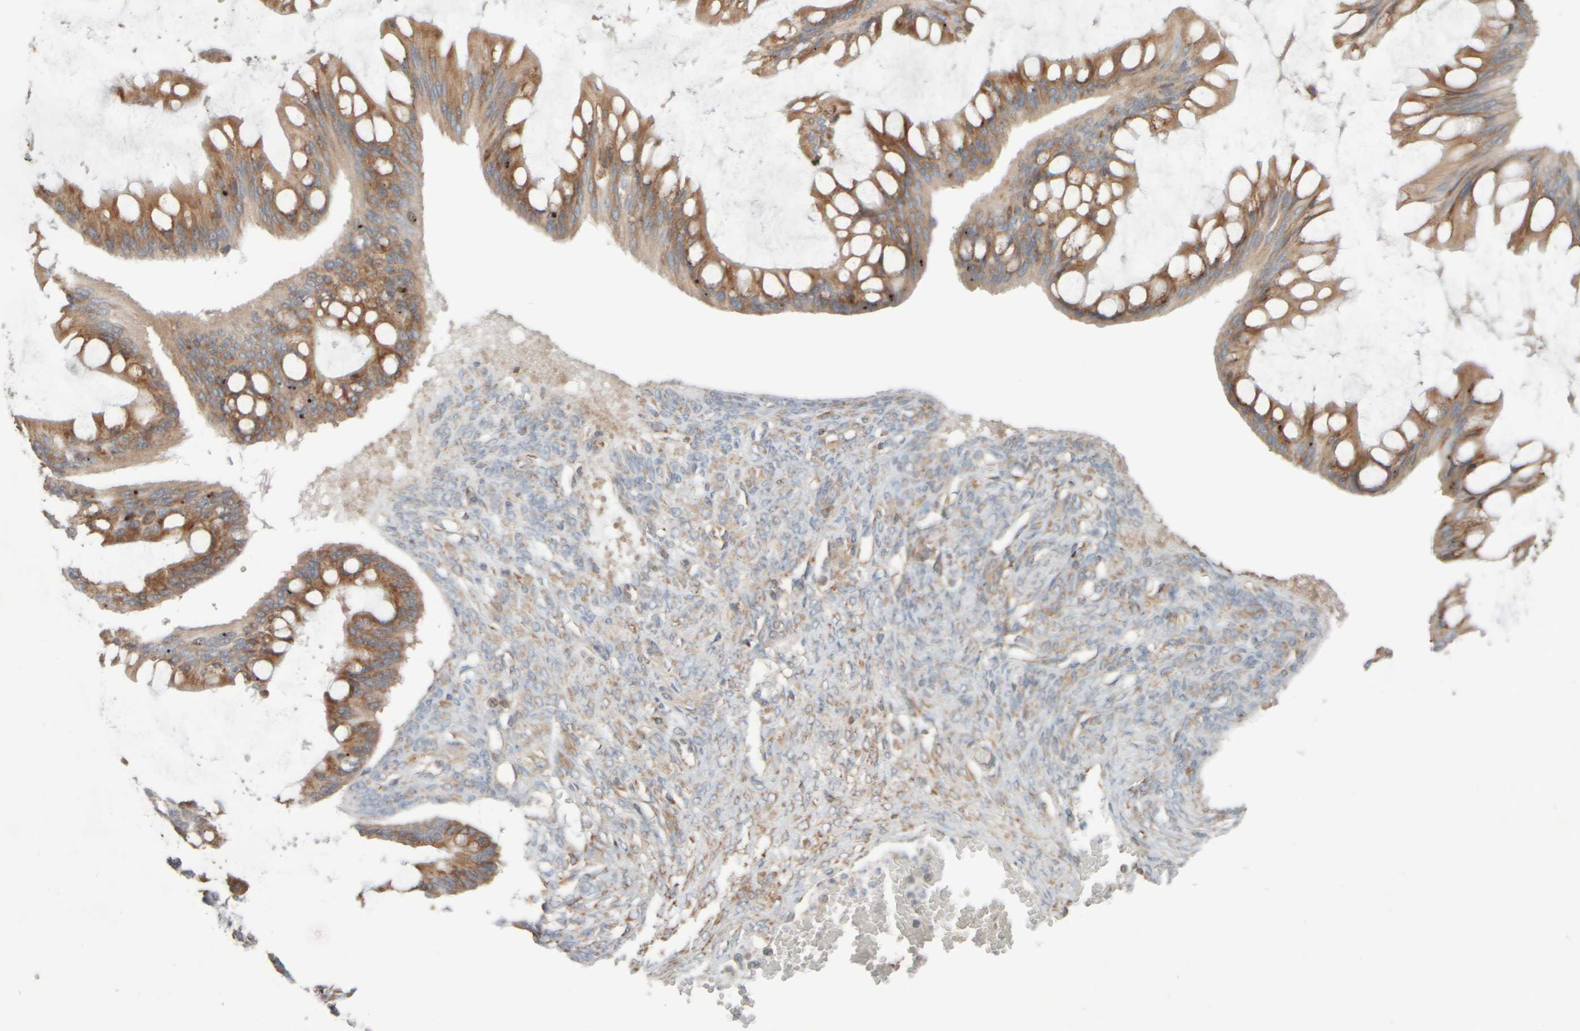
{"staining": {"intensity": "moderate", "quantity": ">75%", "location": "cytoplasmic/membranous"}, "tissue": "ovarian cancer", "cell_type": "Tumor cells", "image_type": "cancer", "snomed": [{"axis": "morphology", "description": "Cystadenocarcinoma, mucinous, NOS"}, {"axis": "topography", "description": "Ovary"}], "caption": "Immunohistochemical staining of ovarian cancer shows medium levels of moderate cytoplasmic/membranous protein positivity in about >75% of tumor cells.", "gene": "EIF2B3", "patient": {"sex": "female", "age": 73}}